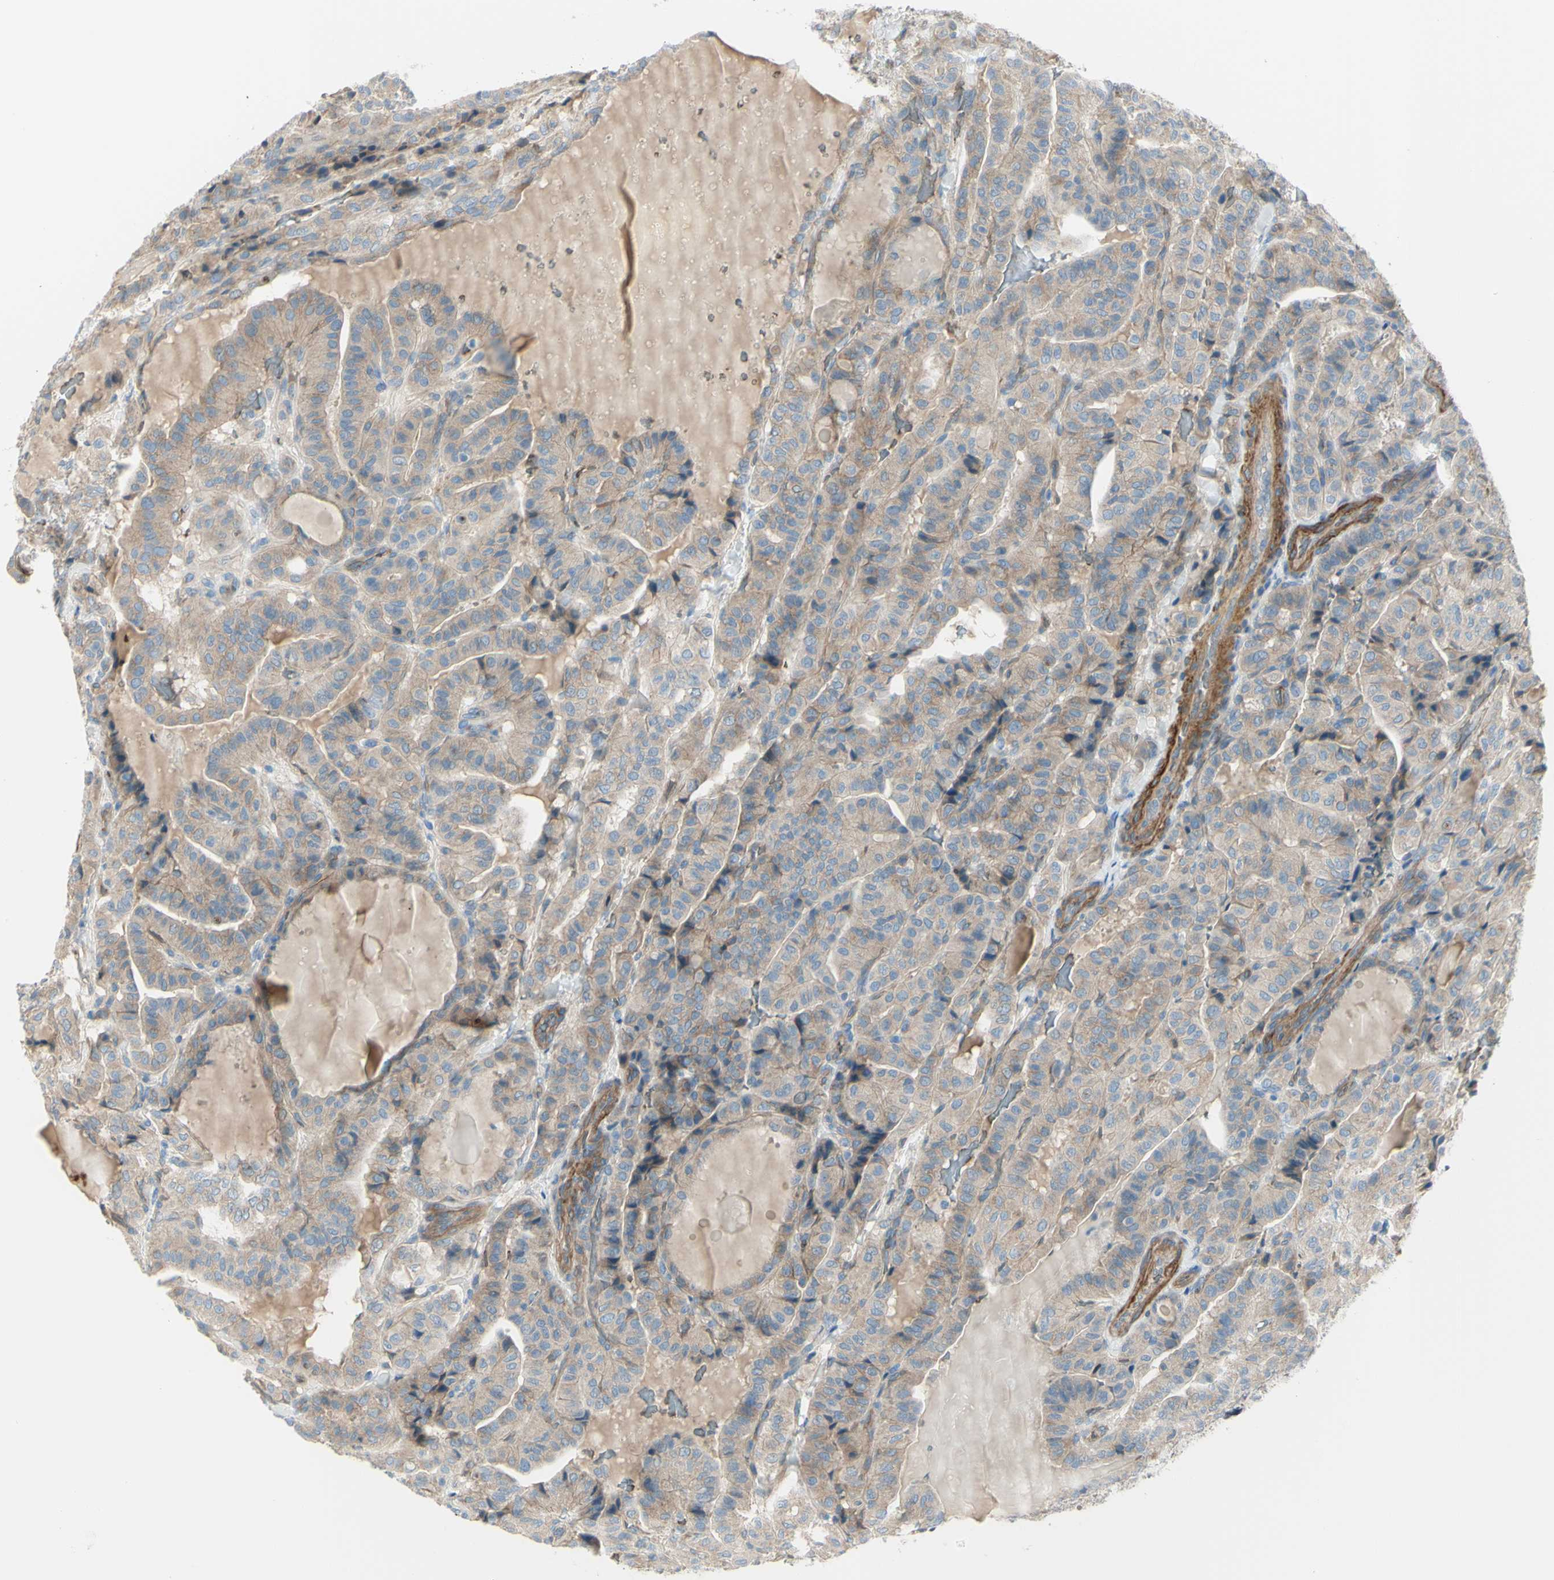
{"staining": {"intensity": "weak", "quantity": ">75%", "location": "cytoplasmic/membranous"}, "tissue": "thyroid cancer", "cell_type": "Tumor cells", "image_type": "cancer", "snomed": [{"axis": "morphology", "description": "Papillary adenocarcinoma, NOS"}, {"axis": "topography", "description": "Thyroid gland"}], "caption": "A photomicrograph showing weak cytoplasmic/membranous staining in about >75% of tumor cells in thyroid cancer (papillary adenocarcinoma), as visualized by brown immunohistochemical staining.", "gene": "PCDHGA2", "patient": {"sex": "male", "age": 77}}